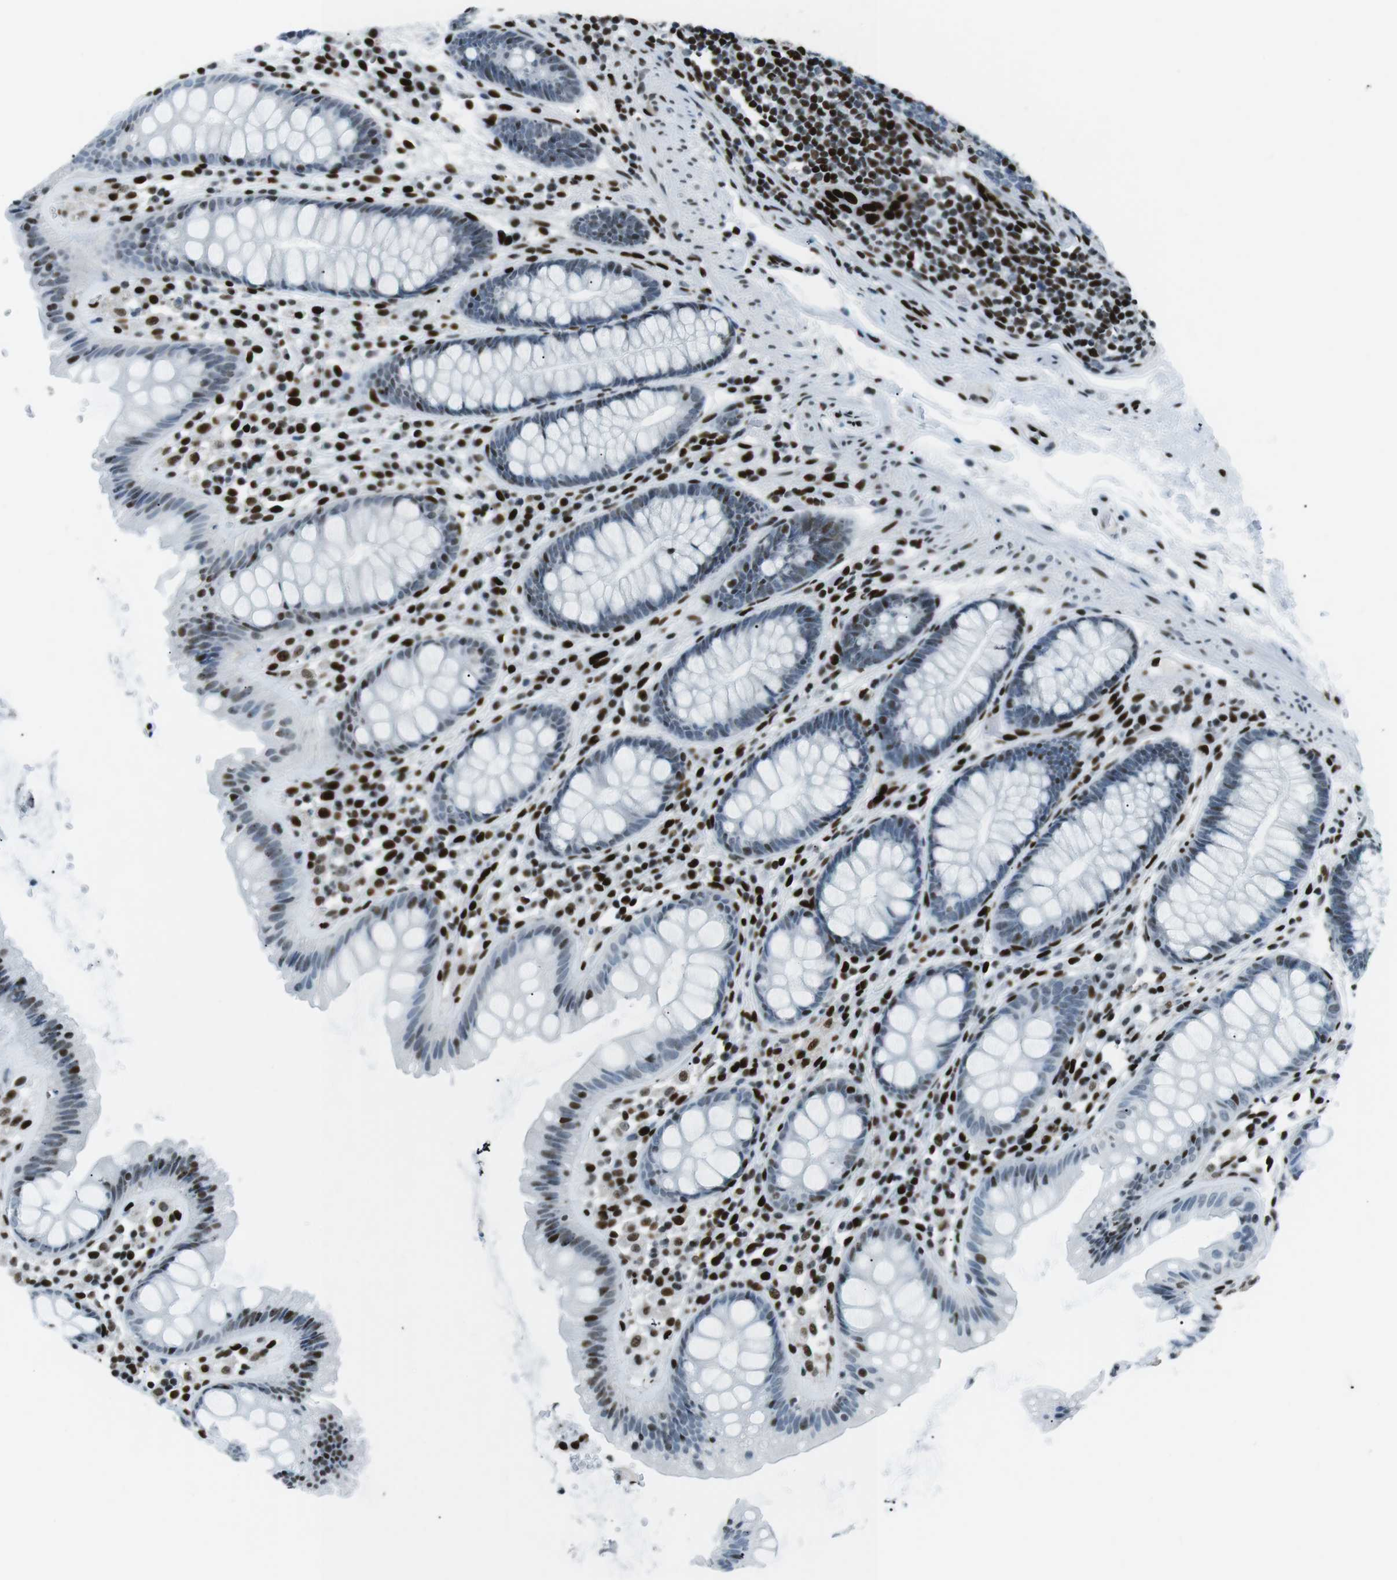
{"staining": {"intensity": "strong", "quantity": ">75%", "location": "nuclear"}, "tissue": "colon", "cell_type": "Endothelial cells", "image_type": "normal", "snomed": [{"axis": "morphology", "description": "Normal tissue, NOS"}, {"axis": "topography", "description": "Colon"}], "caption": "Immunohistochemistry (IHC) (DAB) staining of benign human colon reveals strong nuclear protein staining in approximately >75% of endothelial cells.", "gene": "PML", "patient": {"sex": "female", "age": 56}}